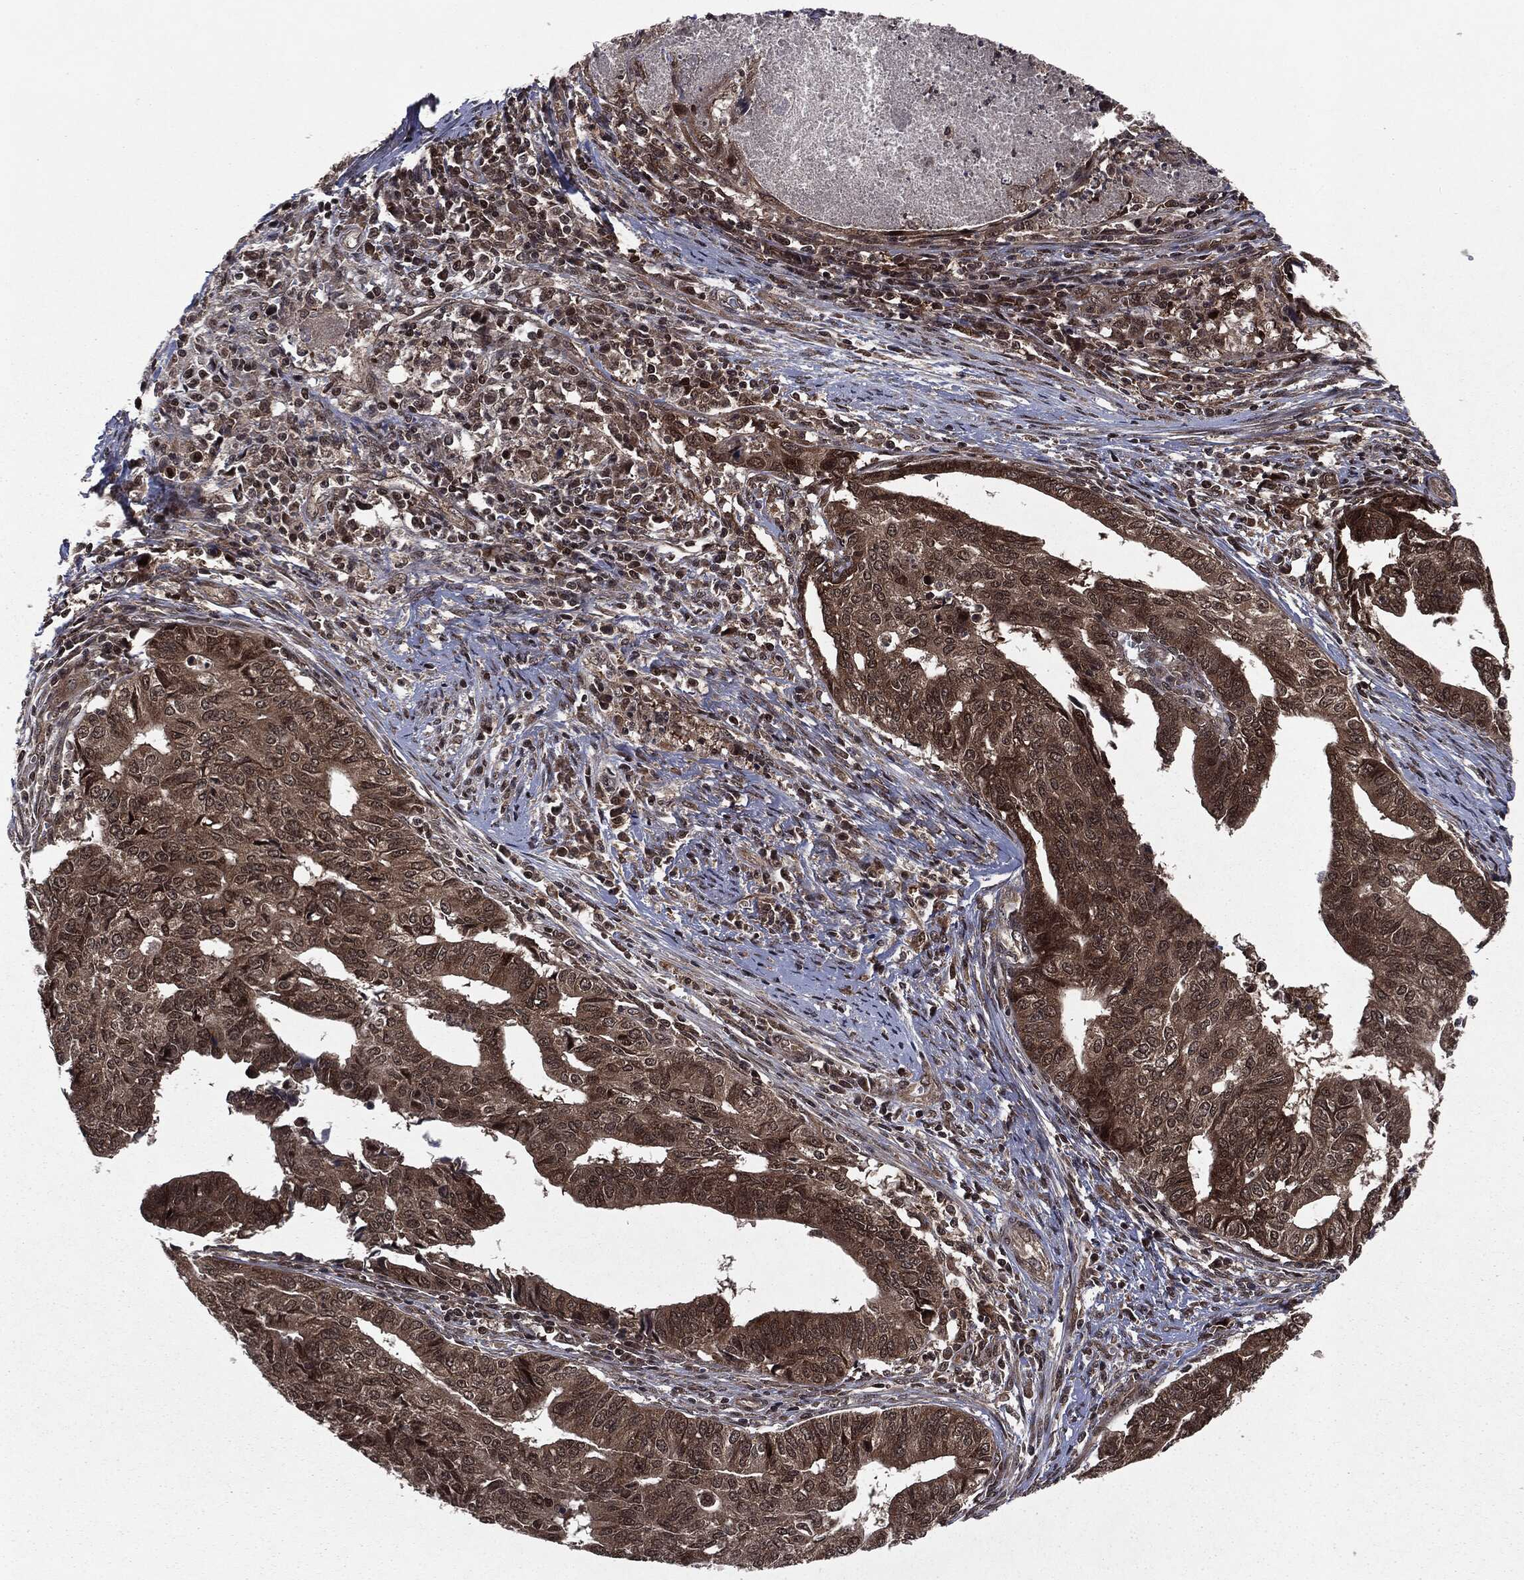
{"staining": {"intensity": "strong", "quantity": "25%-75%", "location": "cytoplasmic/membranous,nuclear"}, "tissue": "endometrial cancer", "cell_type": "Tumor cells", "image_type": "cancer", "snomed": [{"axis": "morphology", "description": "Adenocarcinoma, NOS"}, {"axis": "topography", "description": "Endometrium"}], "caption": "Strong cytoplasmic/membranous and nuclear positivity for a protein is identified in approximately 25%-75% of tumor cells of endometrial adenocarcinoma using immunohistochemistry.", "gene": "STAU2", "patient": {"sex": "female", "age": 65}}